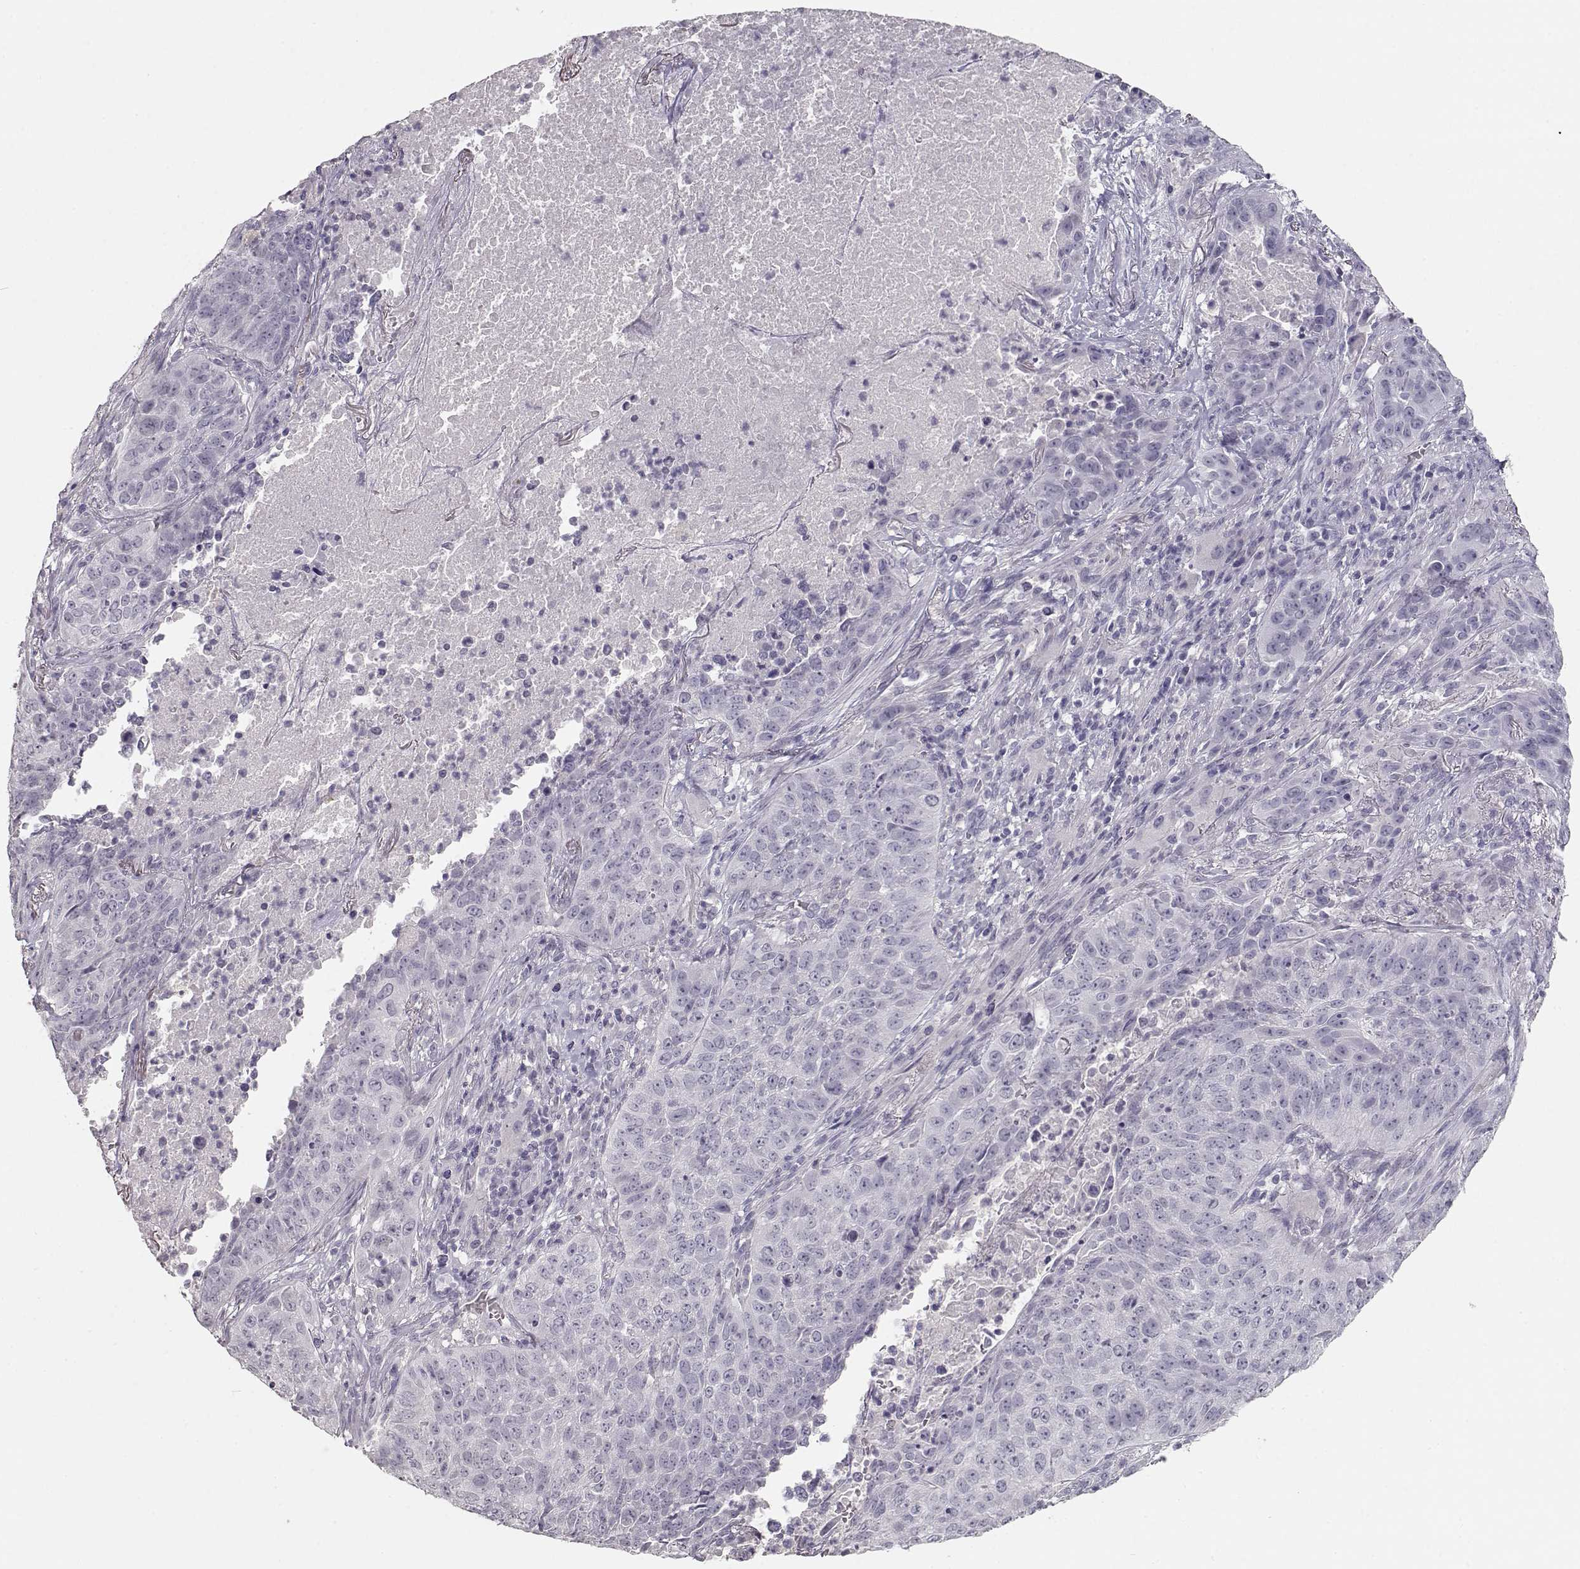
{"staining": {"intensity": "negative", "quantity": "none", "location": "none"}, "tissue": "lung cancer", "cell_type": "Tumor cells", "image_type": "cancer", "snomed": [{"axis": "morphology", "description": "Normal tissue, NOS"}, {"axis": "morphology", "description": "Squamous cell carcinoma, NOS"}, {"axis": "topography", "description": "Bronchus"}, {"axis": "topography", "description": "Lung"}], "caption": "Immunohistochemical staining of lung cancer demonstrates no significant positivity in tumor cells.", "gene": "TKTL1", "patient": {"sex": "male", "age": 64}}